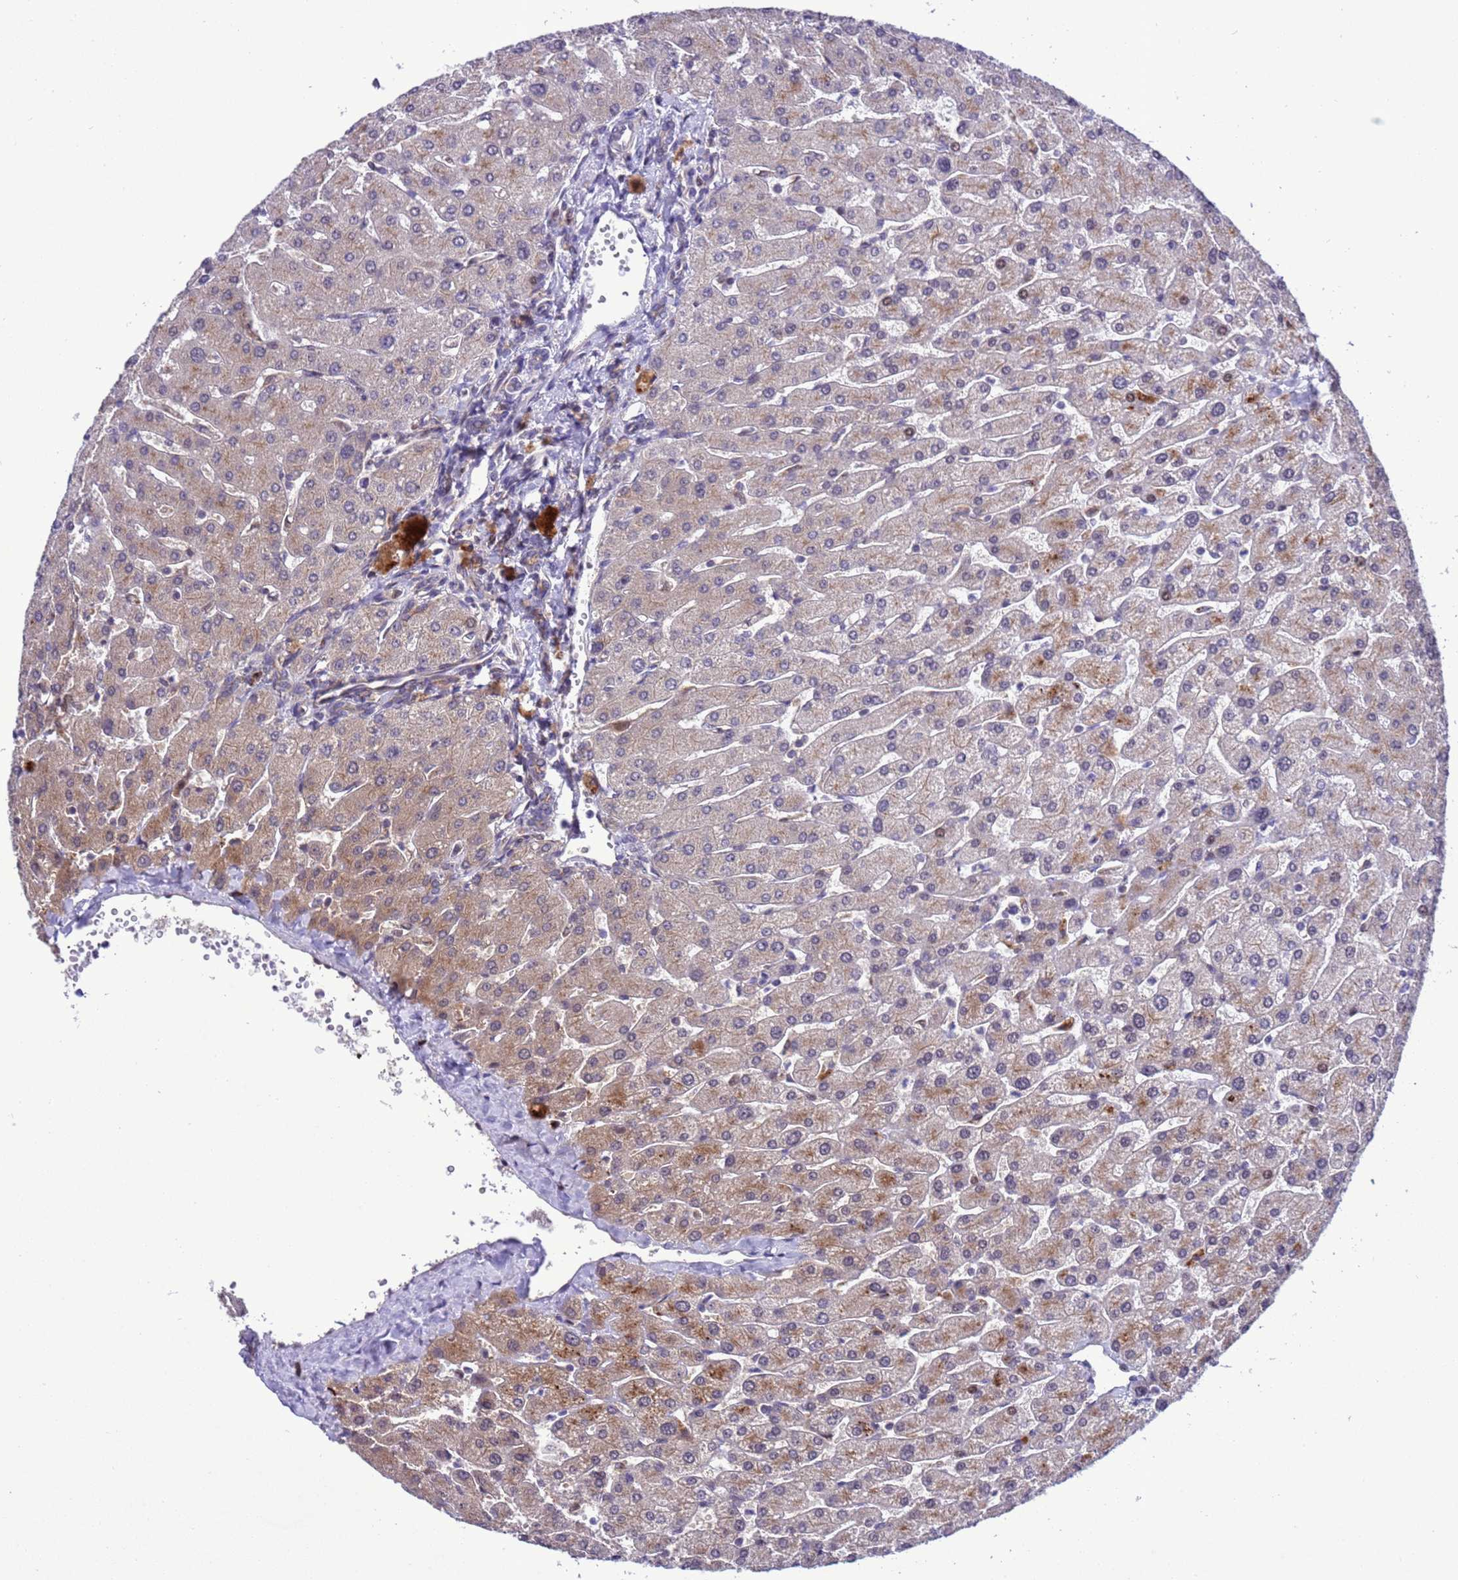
{"staining": {"intensity": "negative", "quantity": "none", "location": "none"}, "tissue": "liver", "cell_type": "Cholangiocytes", "image_type": "normal", "snomed": [{"axis": "morphology", "description": "Normal tissue, NOS"}, {"axis": "topography", "description": "Liver"}], "caption": "Immunohistochemistry micrograph of normal liver: liver stained with DAB (3,3'-diaminobenzidine) shows no significant protein expression in cholangiocytes. Nuclei are stained in blue.", "gene": "RASD1", "patient": {"sex": "male", "age": 55}}